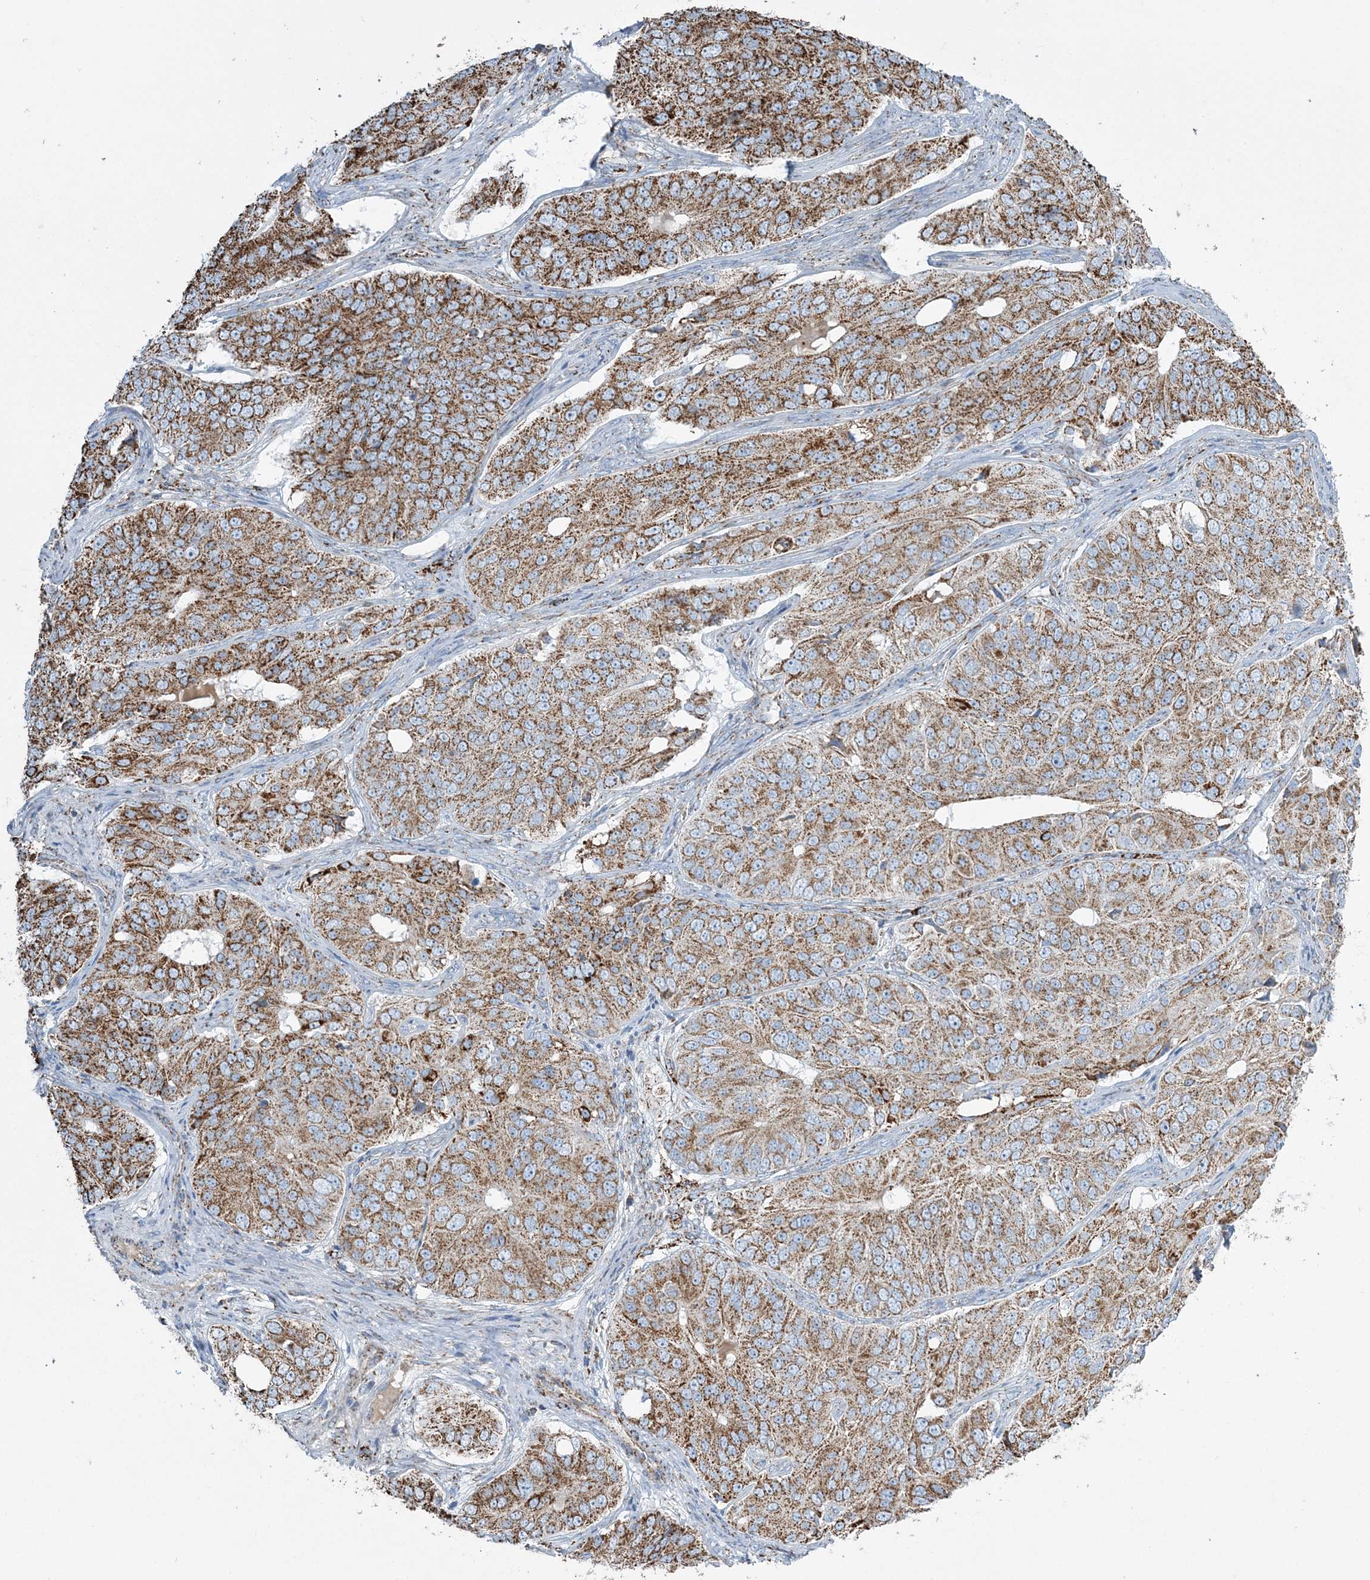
{"staining": {"intensity": "moderate", "quantity": ">75%", "location": "cytoplasmic/membranous"}, "tissue": "ovarian cancer", "cell_type": "Tumor cells", "image_type": "cancer", "snomed": [{"axis": "morphology", "description": "Carcinoma, endometroid"}, {"axis": "topography", "description": "Ovary"}], "caption": "Brown immunohistochemical staining in endometroid carcinoma (ovarian) demonstrates moderate cytoplasmic/membranous staining in approximately >75% of tumor cells.", "gene": "RAB11FIP3", "patient": {"sex": "female", "age": 51}}